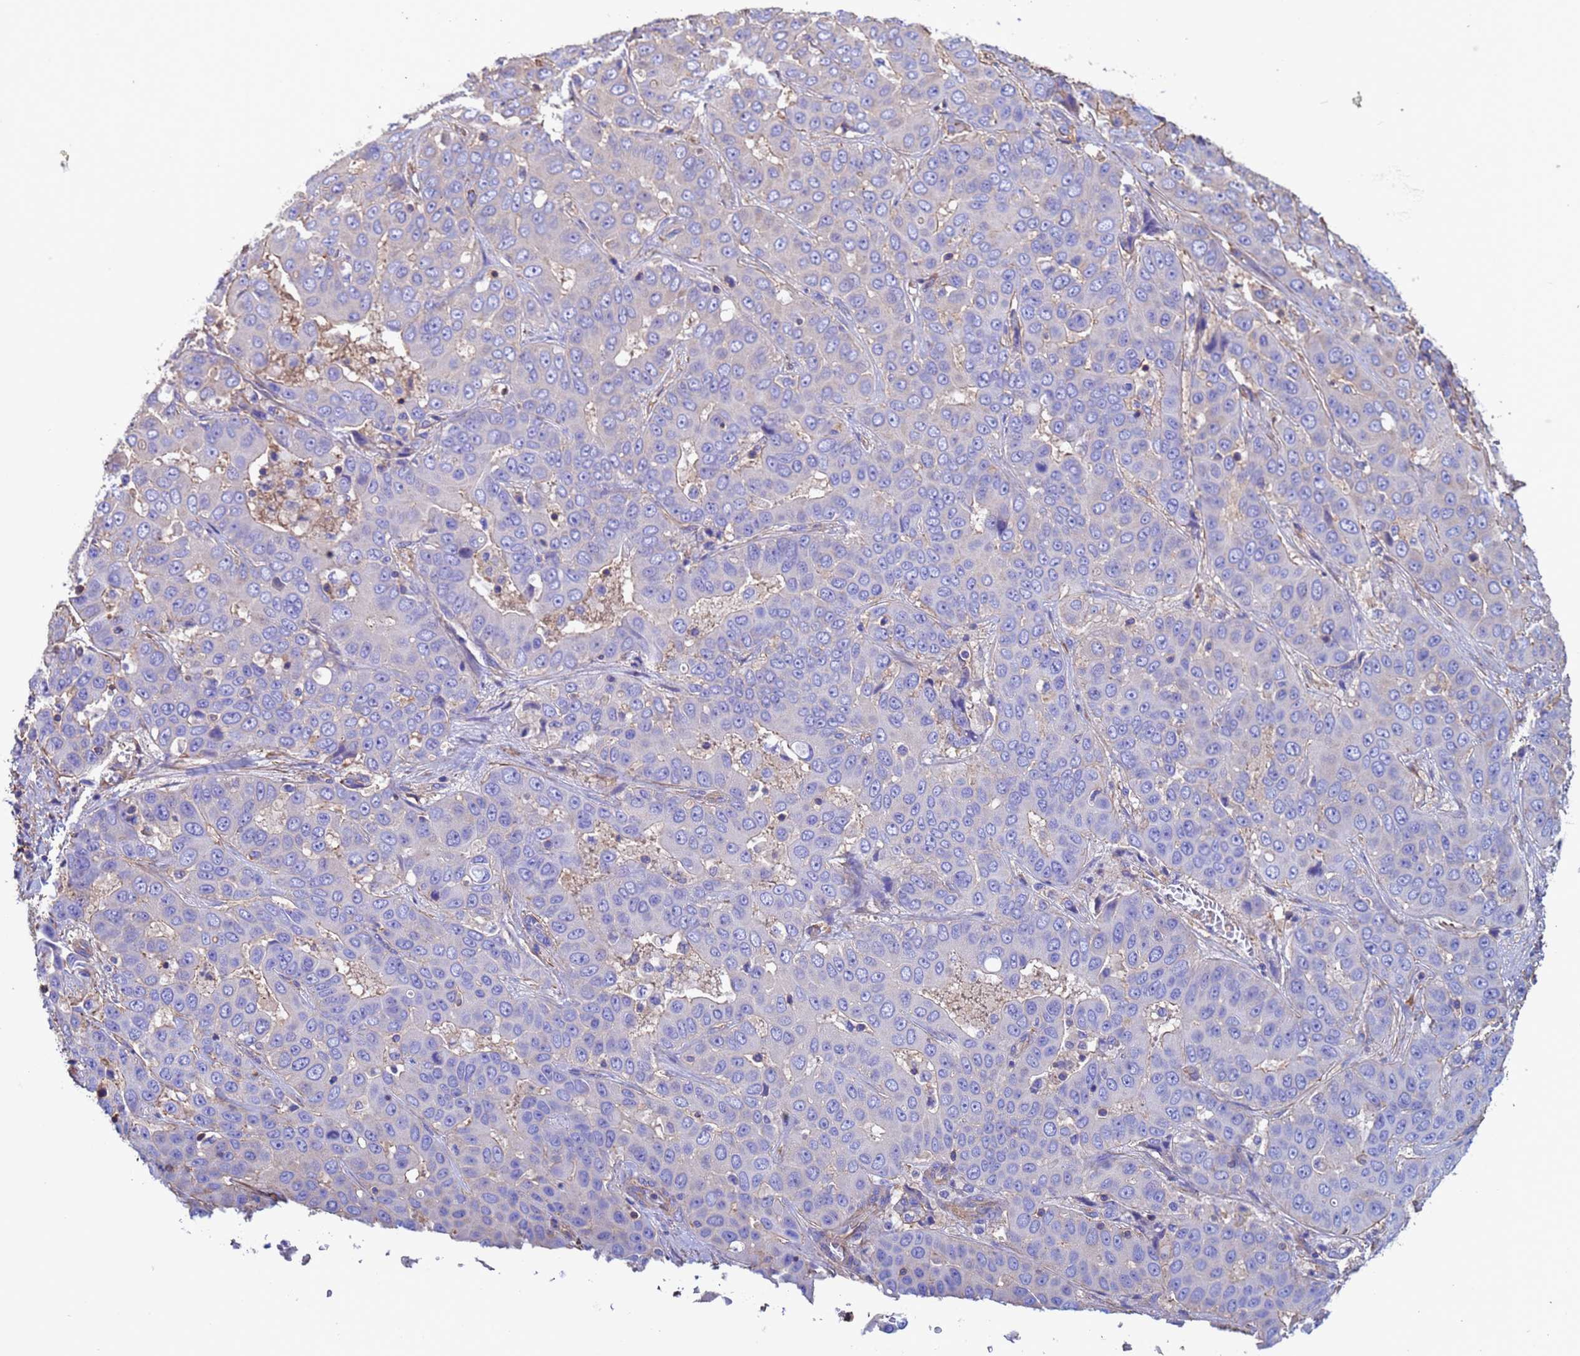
{"staining": {"intensity": "negative", "quantity": "none", "location": "none"}, "tissue": "liver cancer", "cell_type": "Tumor cells", "image_type": "cancer", "snomed": [{"axis": "morphology", "description": "Cholangiocarcinoma"}, {"axis": "topography", "description": "Liver"}], "caption": "Liver cholangiocarcinoma was stained to show a protein in brown. There is no significant expression in tumor cells.", "gene": "MYL12A", "patient": {"sex": "female", "age": 52}}